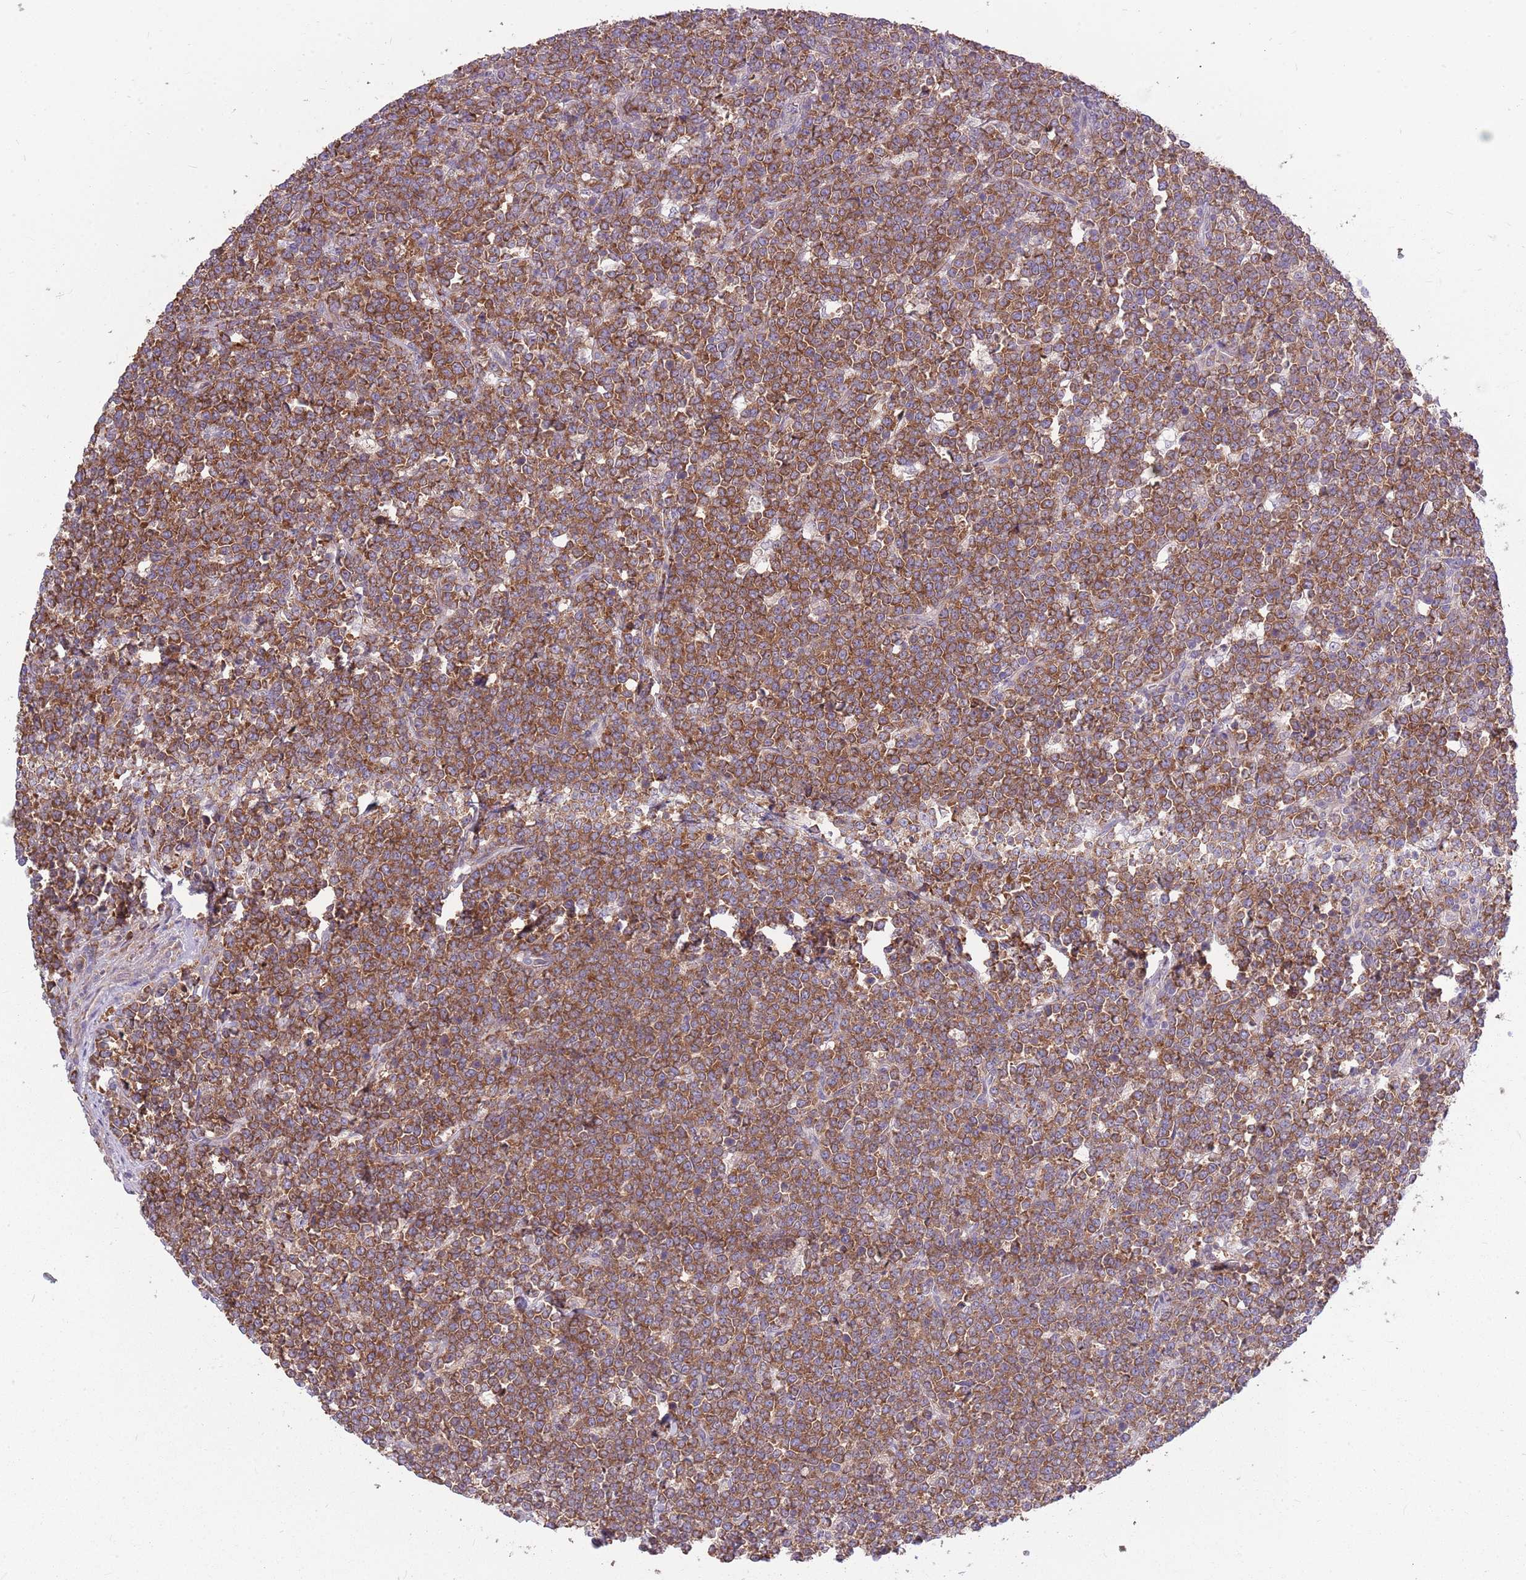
{"staining": {"intensity": "moderate", "quantity": ">75%", "location": "cytoplasmic/membranous"}, "tissue": "lymphoma", "cell_type": "Tumor cells", "image_type": "cancer", "snomed": [{"axis": "morphology", "description": "Malignant lymphoma, non-Hodgkin's type, High grade"}, {"axis": "topography", "description": "Small intestine"}], "caption": "Protein expression analysis of high-grade malignant lymphoma, non-Hodgkin's type demonstrates moderate cytoplasmic/membranous expression in about >75% of tumor cells. (DAB (3,3'-diaminobenzidine) IHC, brown staining for protein, blue staining for nuclei).", "gene": "PPP1R27", "patient": {"sex": "male", "age": 8}}